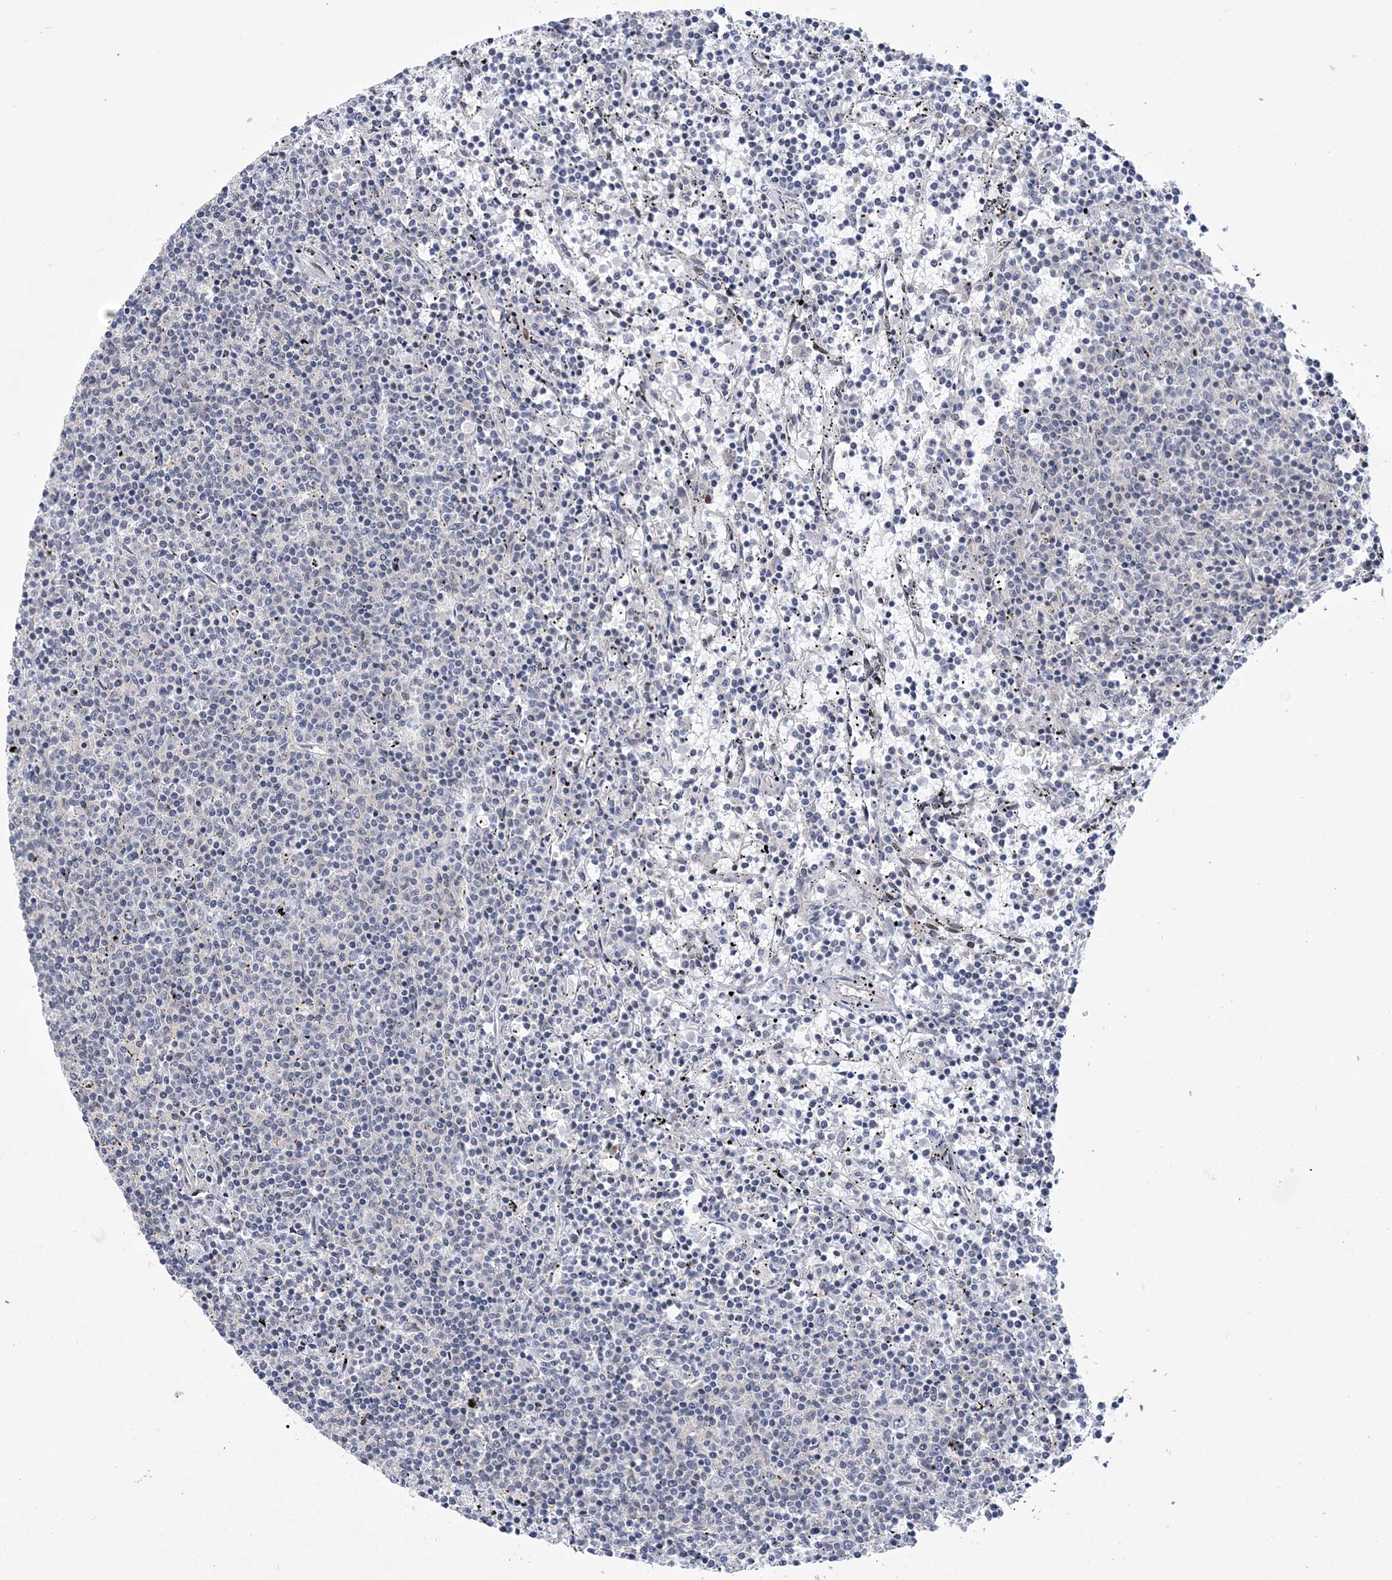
{"staining": {"intensity": "negative", "quantity": "none", "location": "none"}, "tissue": "lymphoma", "cell_type": "Tumor cells", "image_type": "cancer", "snomed": [{"axis": "morphology", "description": "Malignant lymphoma, non-Hodgkin's type, Low grade"}, {"axis": "topography", "description": "Spleen"}], "caption": "The image demonstrates no staining of tumor cells in lymphoma.", "gene": "HOMEZ", "patient": {"sex": "female", "age": 50}}